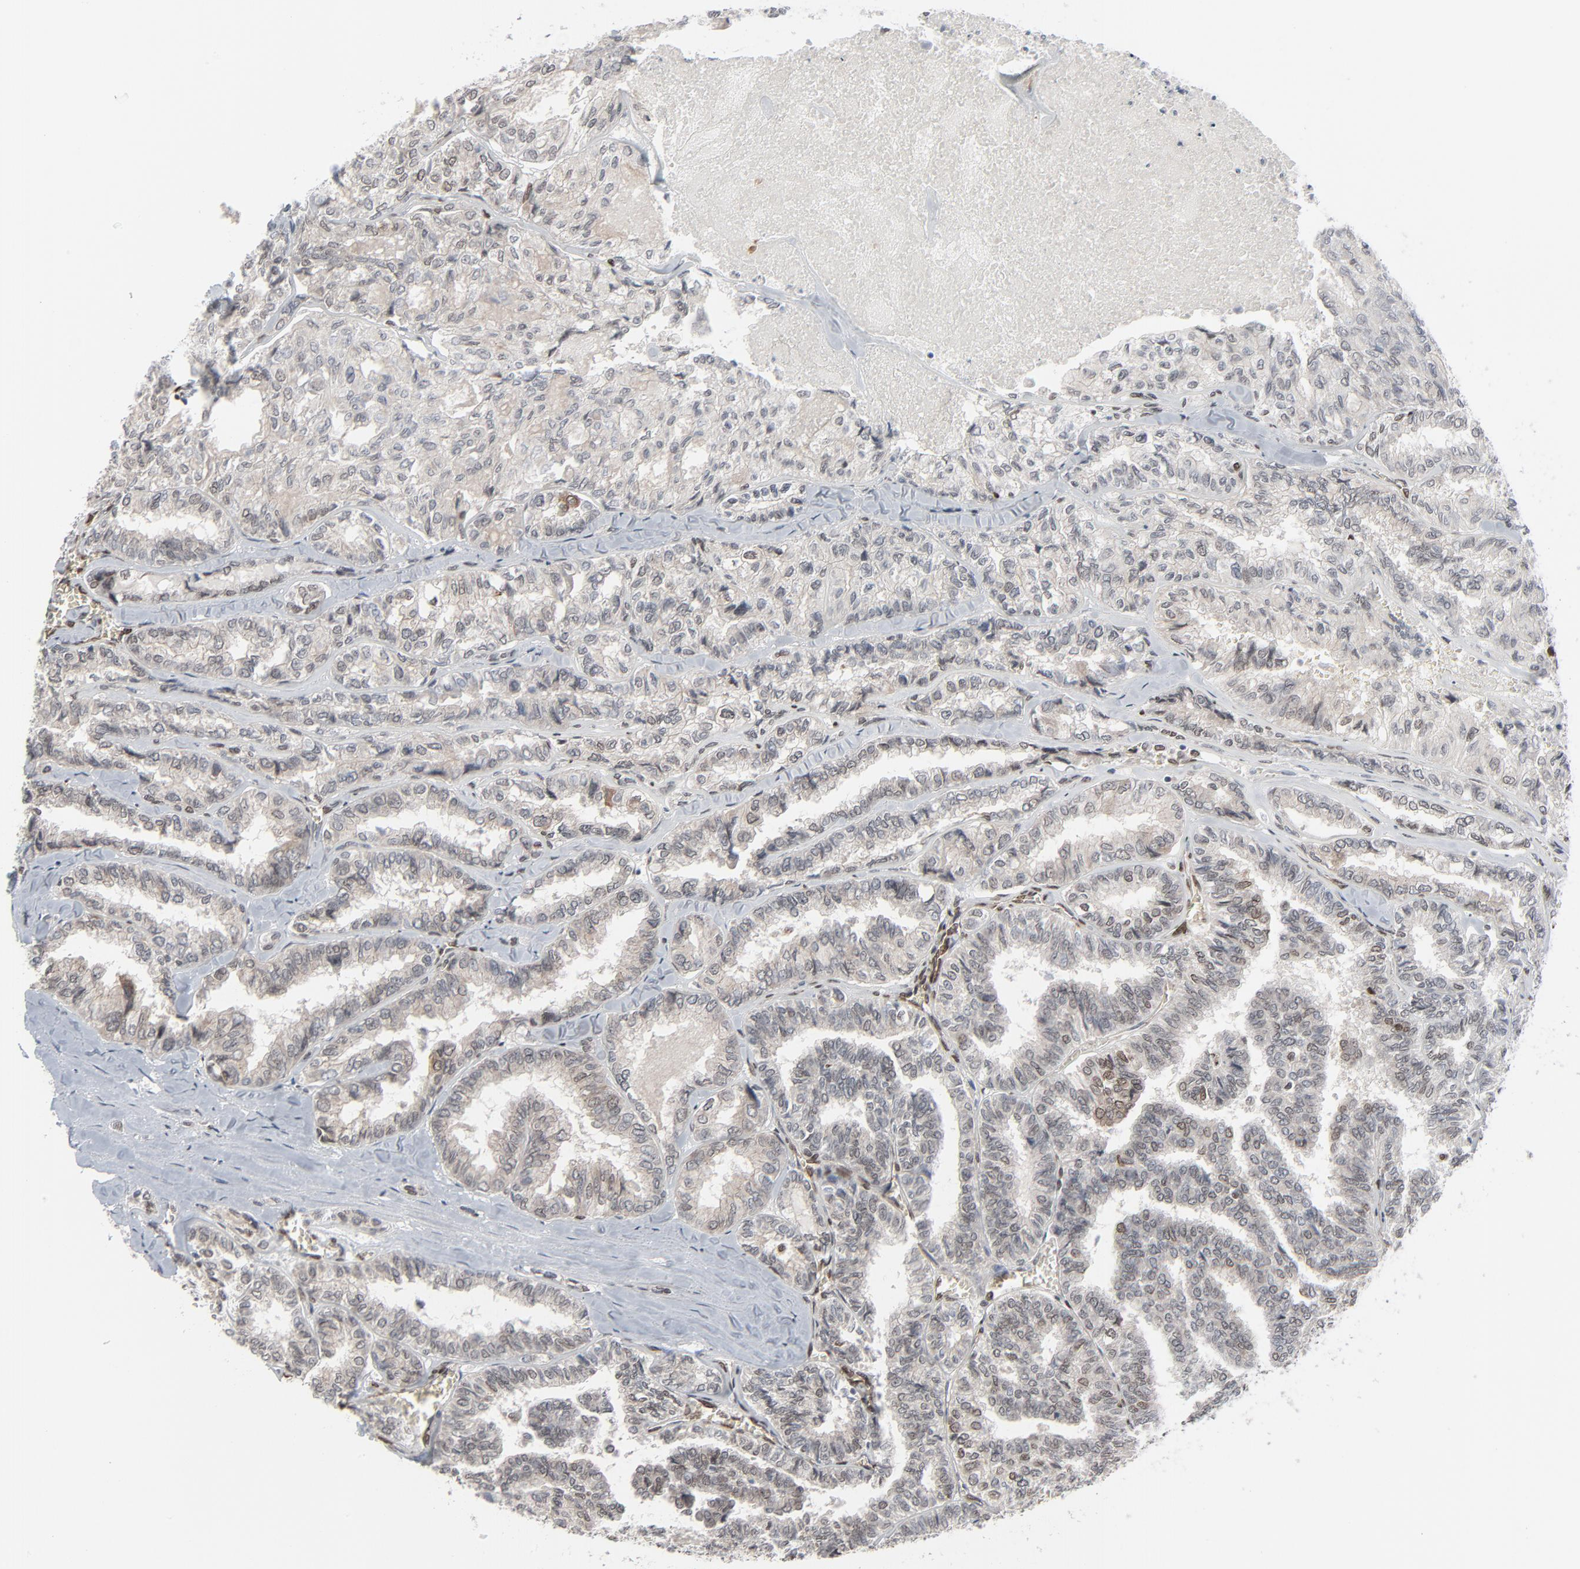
{"staining": {"intensity": "weak", "quantity": "<25%", "location": "nuclear"}, "tissue": "thyroid cancer", "cell_type": "Tumor cells", "image_type": "cancer", "snomed": [{"axis": "morphology", "description": "Papillary adenocarcinoma, NOS"}, {"axis": "topography", "description": "Thyroid gland"}], "caption": "An image of human papillary adenocarcinoma (thyroid) is negative for staining in tumor cells.", "gene": "CUX1", "patient": {"sex": "female", "age": 35}}